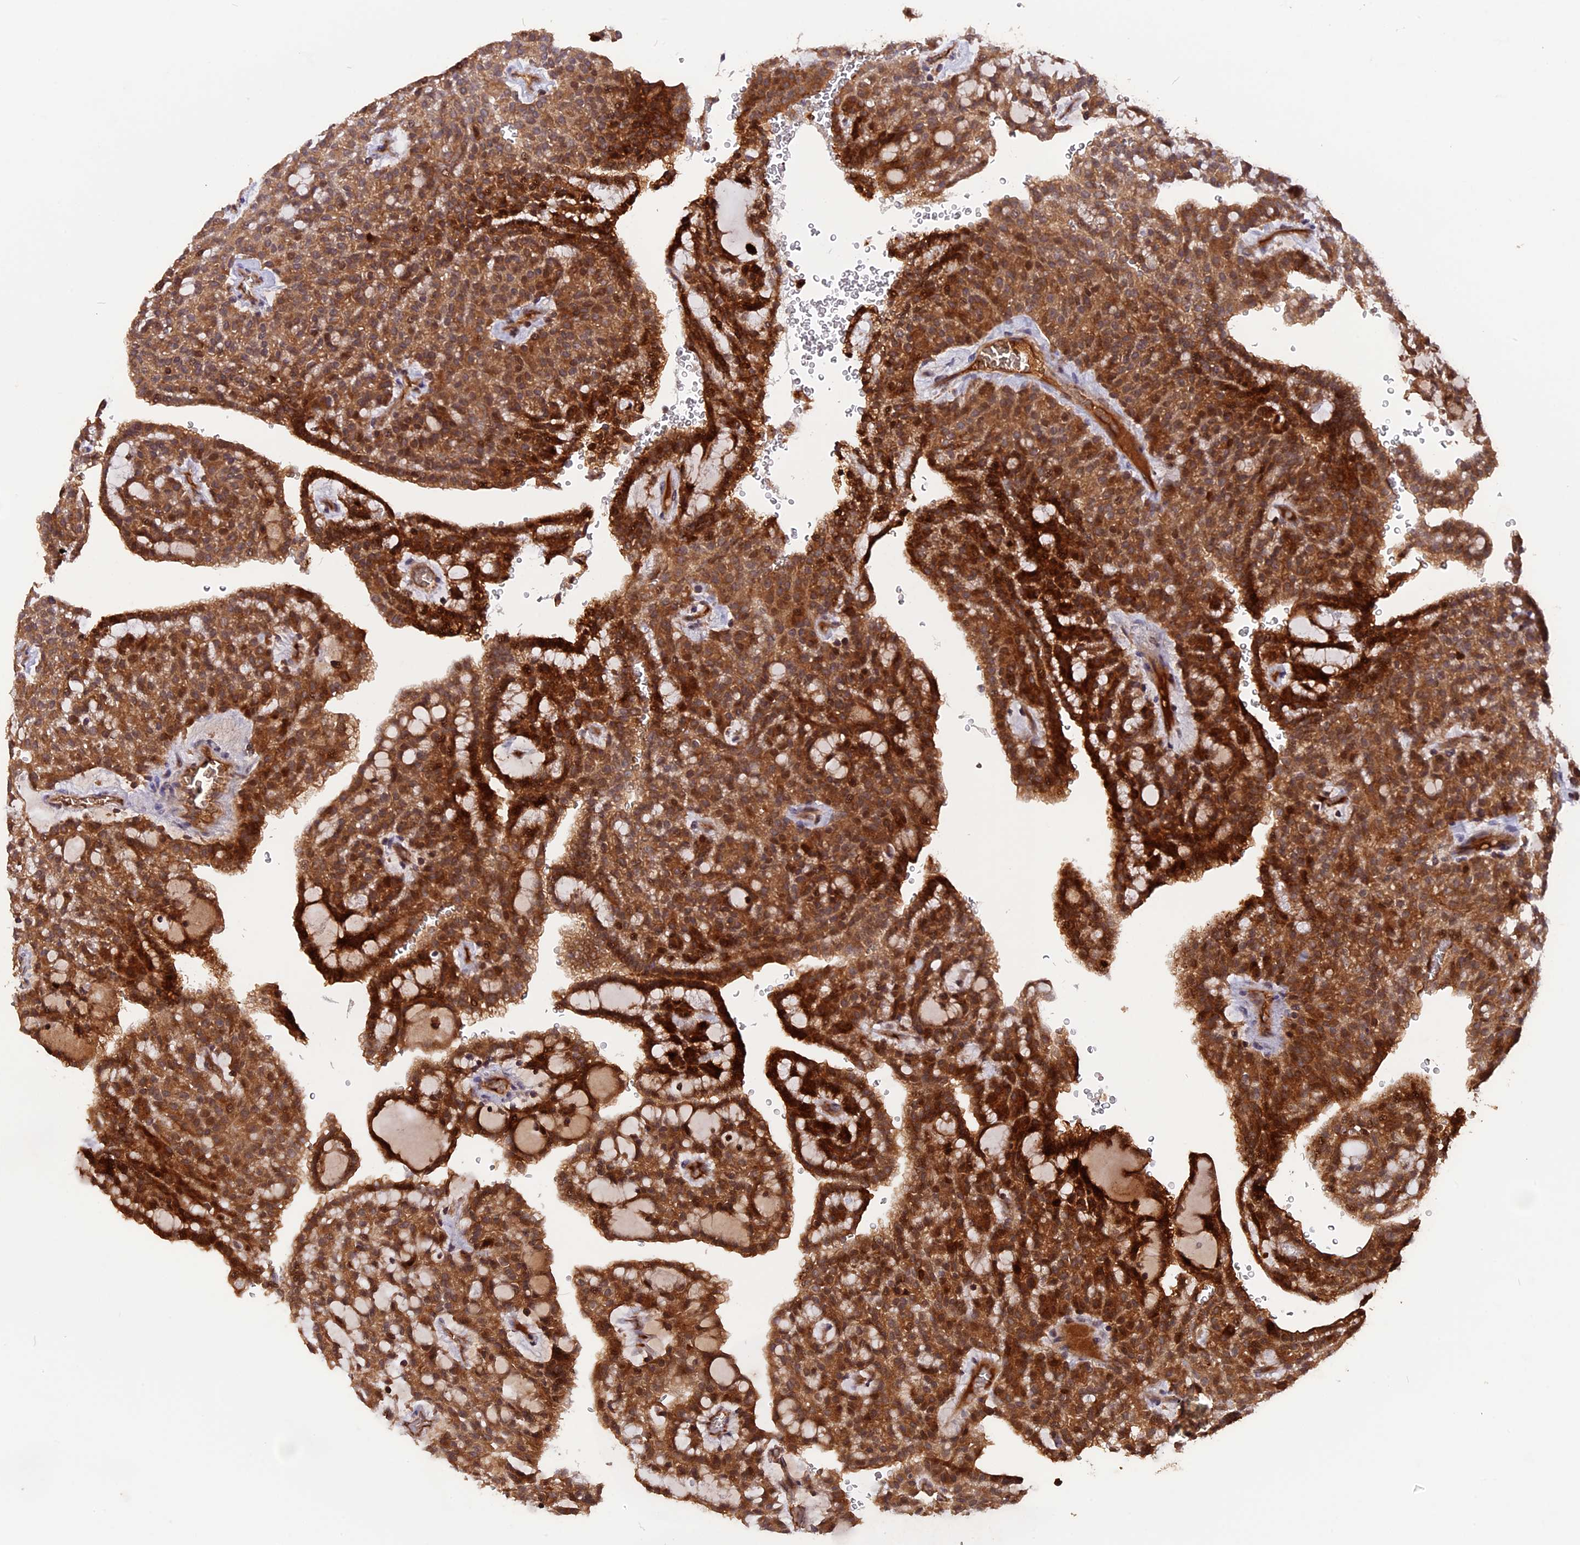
{"staining": {"intensity": "strong", "quantity": ">75%", "location": "cytoplasmic/membranous"}, "tissue": "renal cancer", "cell_type": "Tumor cells", "image_type": "cancer", "snomed": [{"axis": "morphology", "description": "Adenocarcinoma, NOS"}, {"axis": "topography", "description": "Kidney"}], "caption": "Human renal cancer stained for a protein (brown) exhibits strong cytoplasmic/membranous positive staining in approximately >75% of tumor cells.", "gene": "MARK4", "patient": {"sex": "male", "age": 63}}